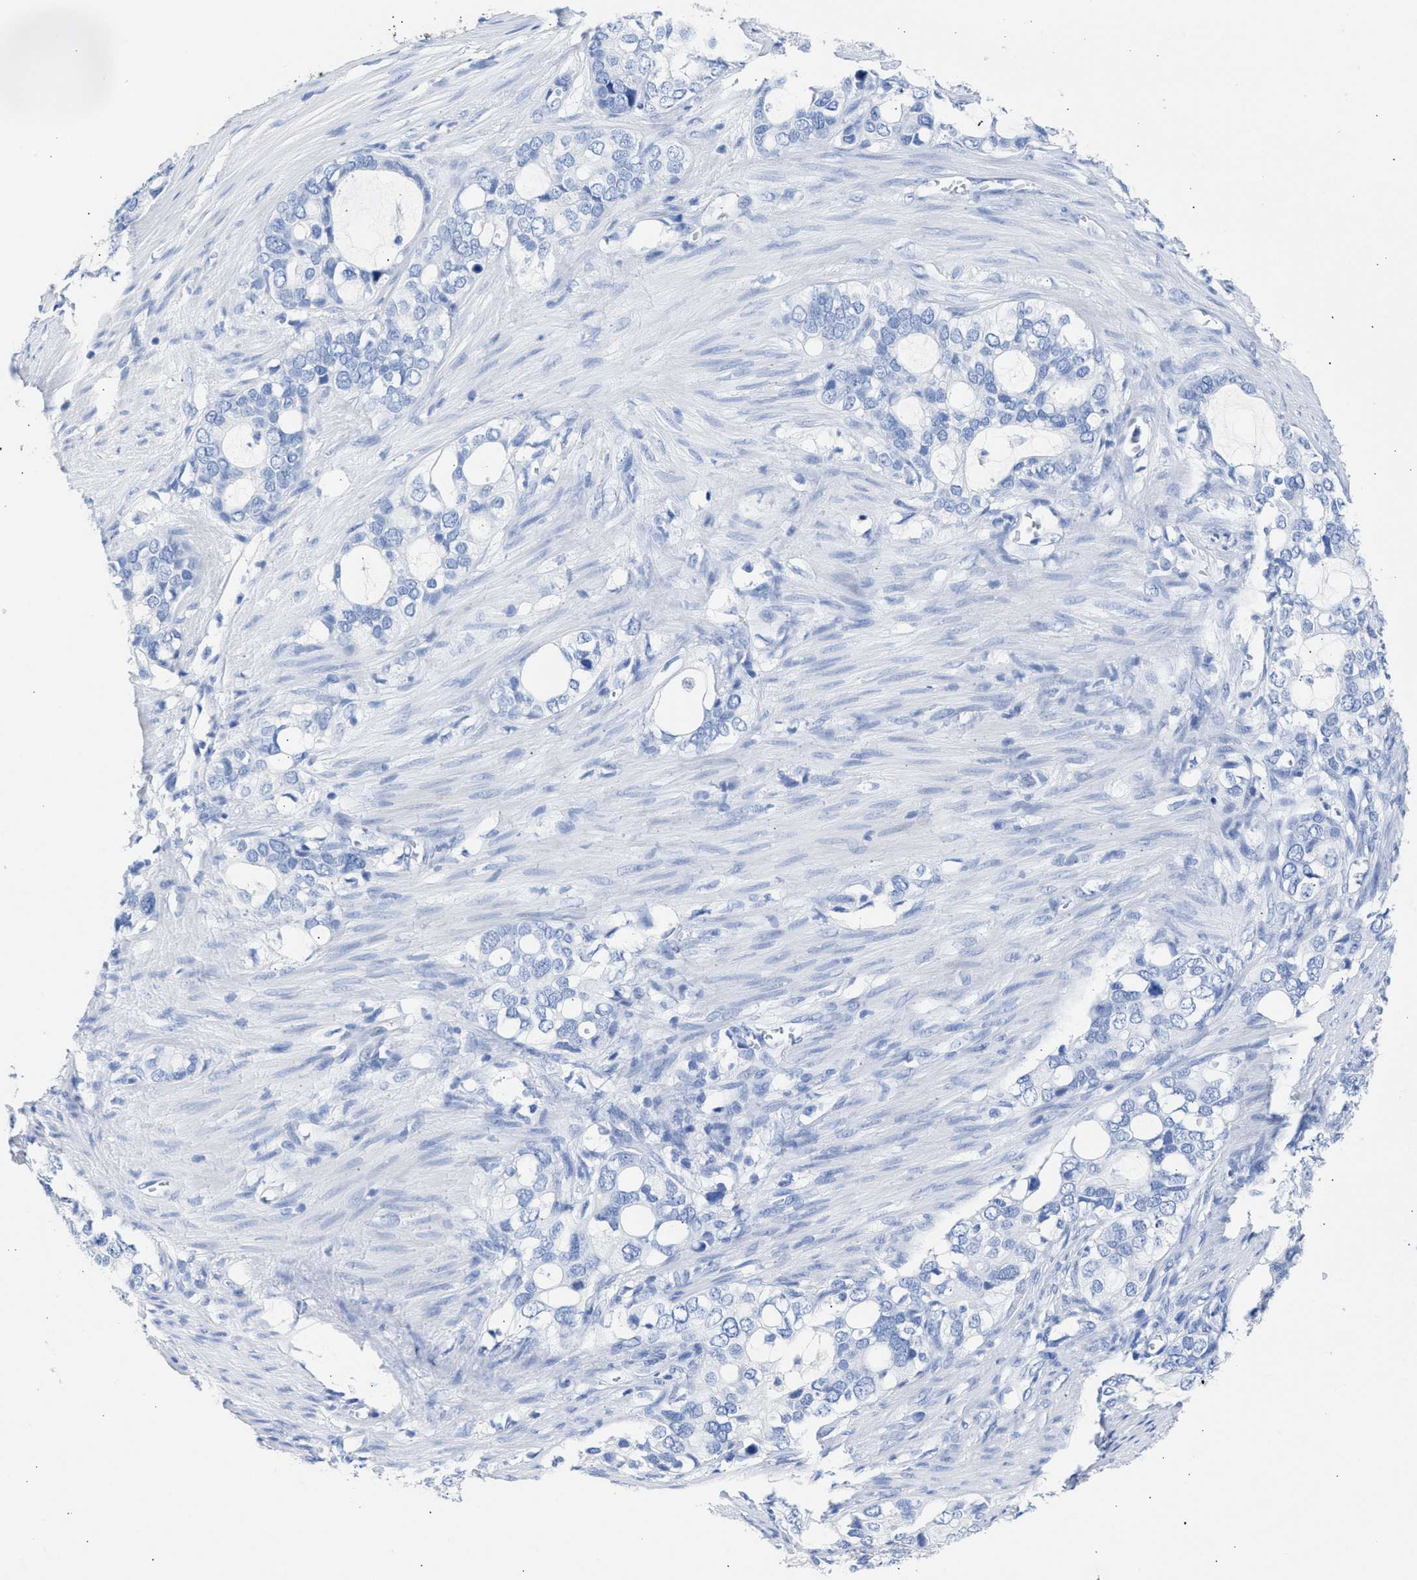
{"staining": {"intensity": "negative", "quantity": "none", "location": "none"}, "tissue": "stomach cancer", "cell_type": "Tumor cells", "image_type": "cancer", "snomed": [{"axis": "morphology", "description": "Adenocarcinoma, NOS"}, {"axis": "topography", "description": "Stomach"}], "caption": "High power microscopy histopathology image of an IHC image of adenocarcinoma (stomach), revealing no significant expression in tumor cells.", "gene": "NCAM1", "patient": {"sex": "female", "age": 75}}